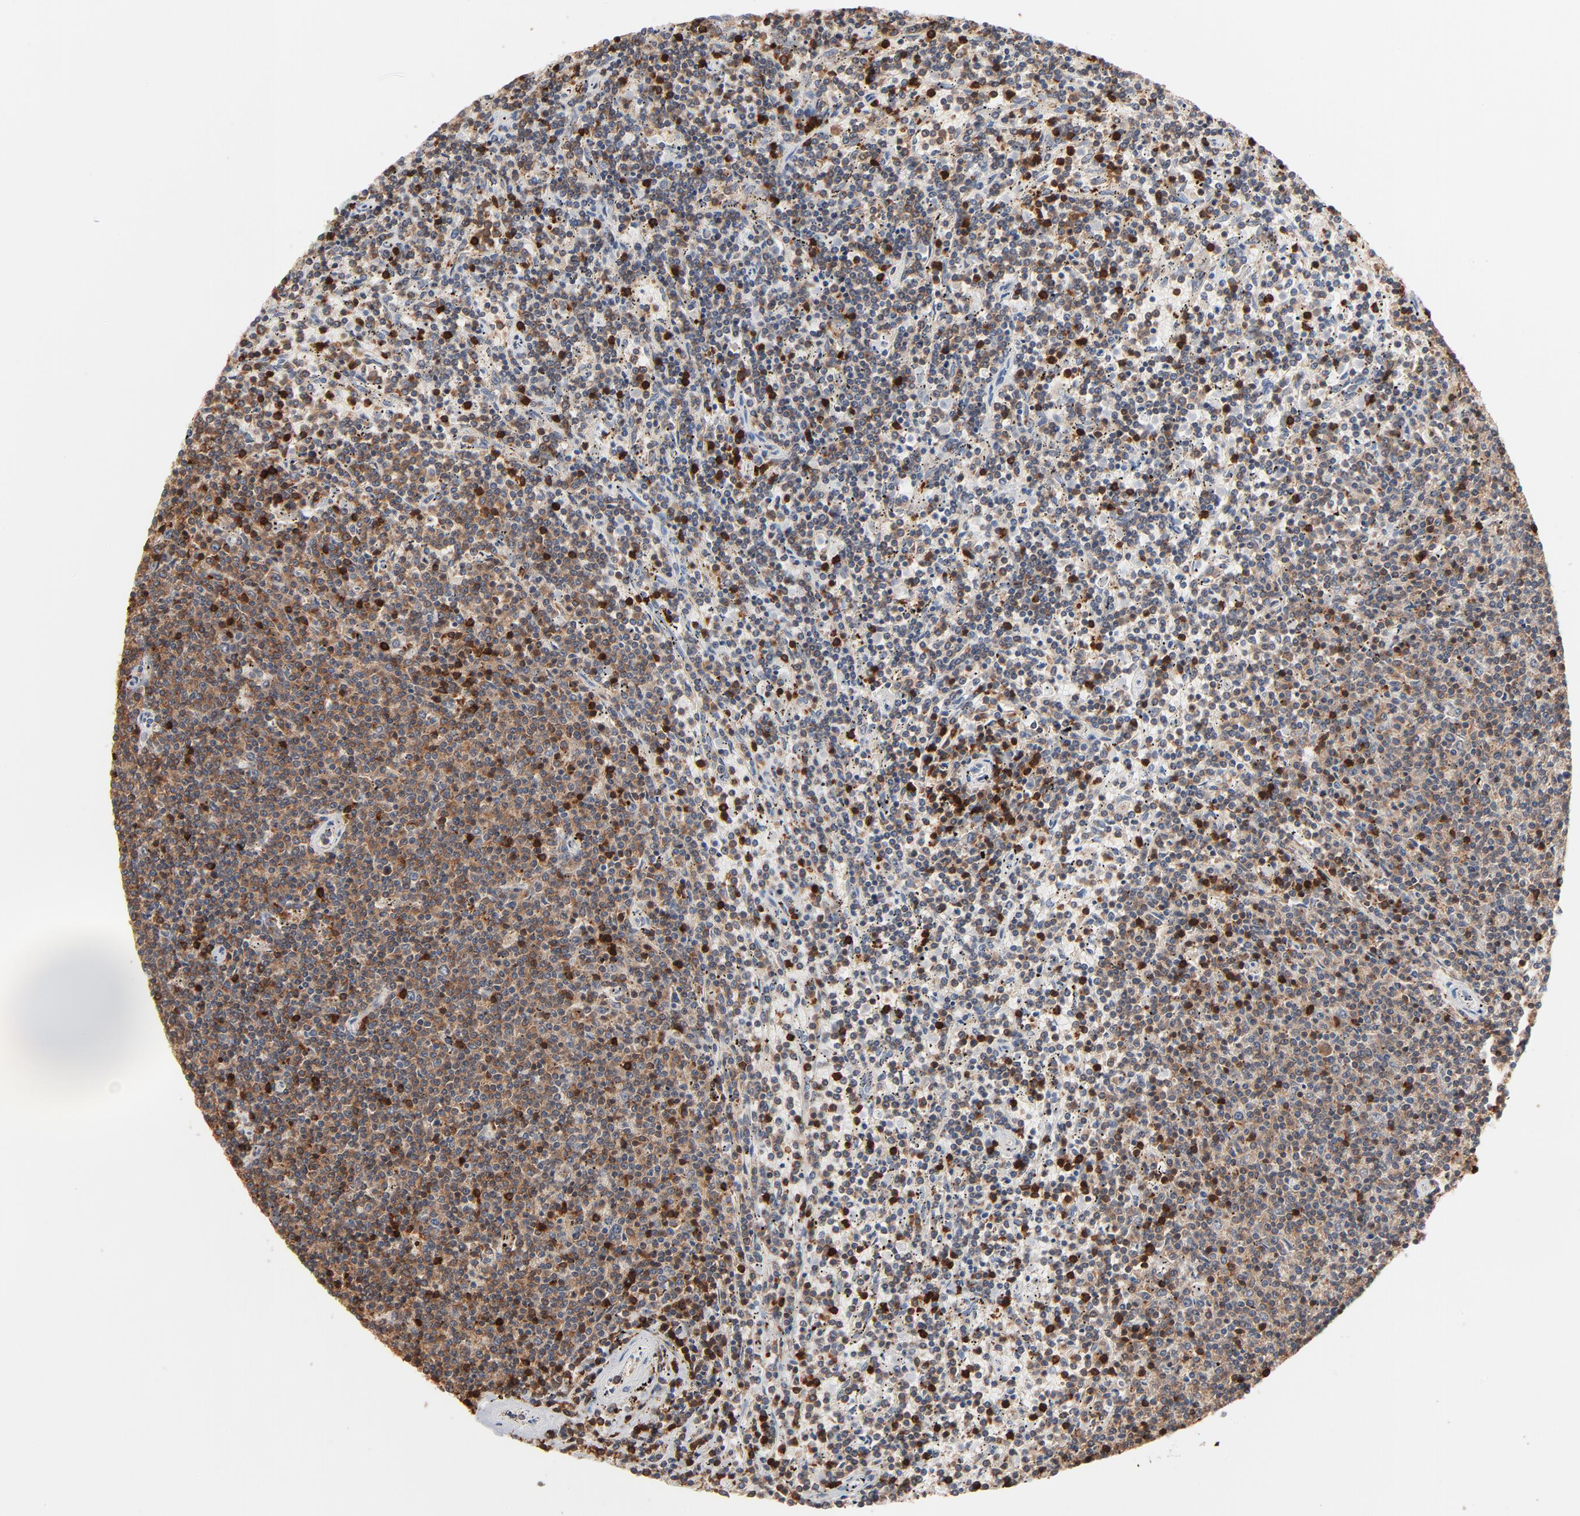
{"staining": {"intensity": "moderate", "quantity": "25%-75%", "location": "cytoplasmic/membranous"}, "tissue": "lymphoma", "cell_type": "Tumor cells", "image_type": "cancer", "snomed": [{"axis": "morphology", "description": "Malignant lymphoma, non-Hodgkin's type, Low grade"}, {"axis": "topography", "description": "Spleen"}], "caption": "Lymphoma was stained to show a protein in brown. There is medium levels of moderate cytoplasmic/membranous positivity in approximately 25%-75% of tumor cells.", "gene": "SH3KBP1", "patient": {"sex": "female", "age": 50}}